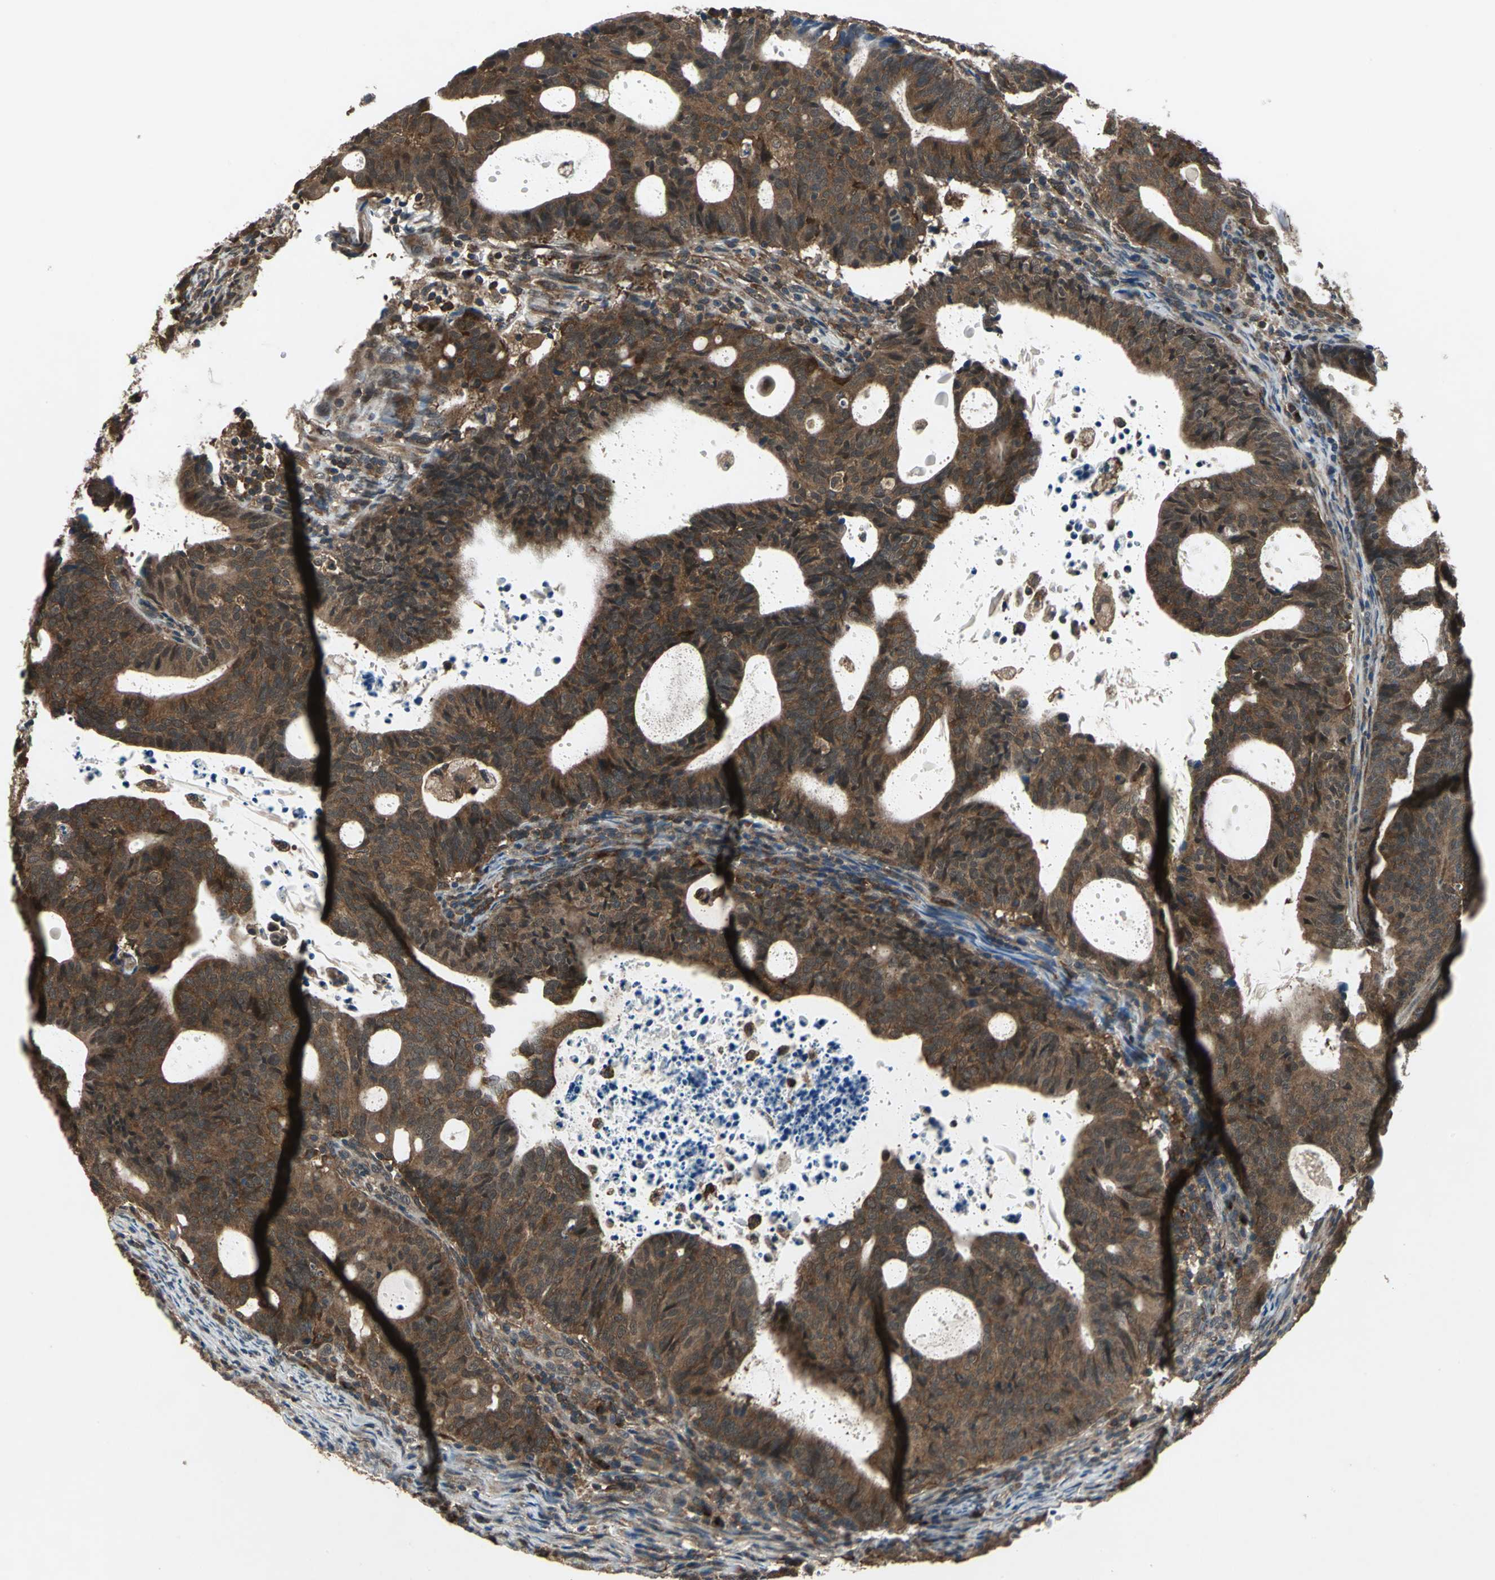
{"staining": {"intensity": "strong", "quantity": ">75%", "location": "cytoplasmic/membranous"}, "tissue": "endometrial cancer", "cell_type": "Tumor cells", "image_type": "cancer", "snomed": [{"axis": "morphology", "description": "Adenocarcinoma, NOS"}, {"axis": "topography", "description": "Uterus"}], "caption": "Protein analysis of endometrial cancer (adenocarcinoma) tissue reveals strong cytoplasmic/membranous staining in approximately >75% of tumor cells.", "gene": "NFKBIE", "patient": {"sex": "female", "age": 83}}